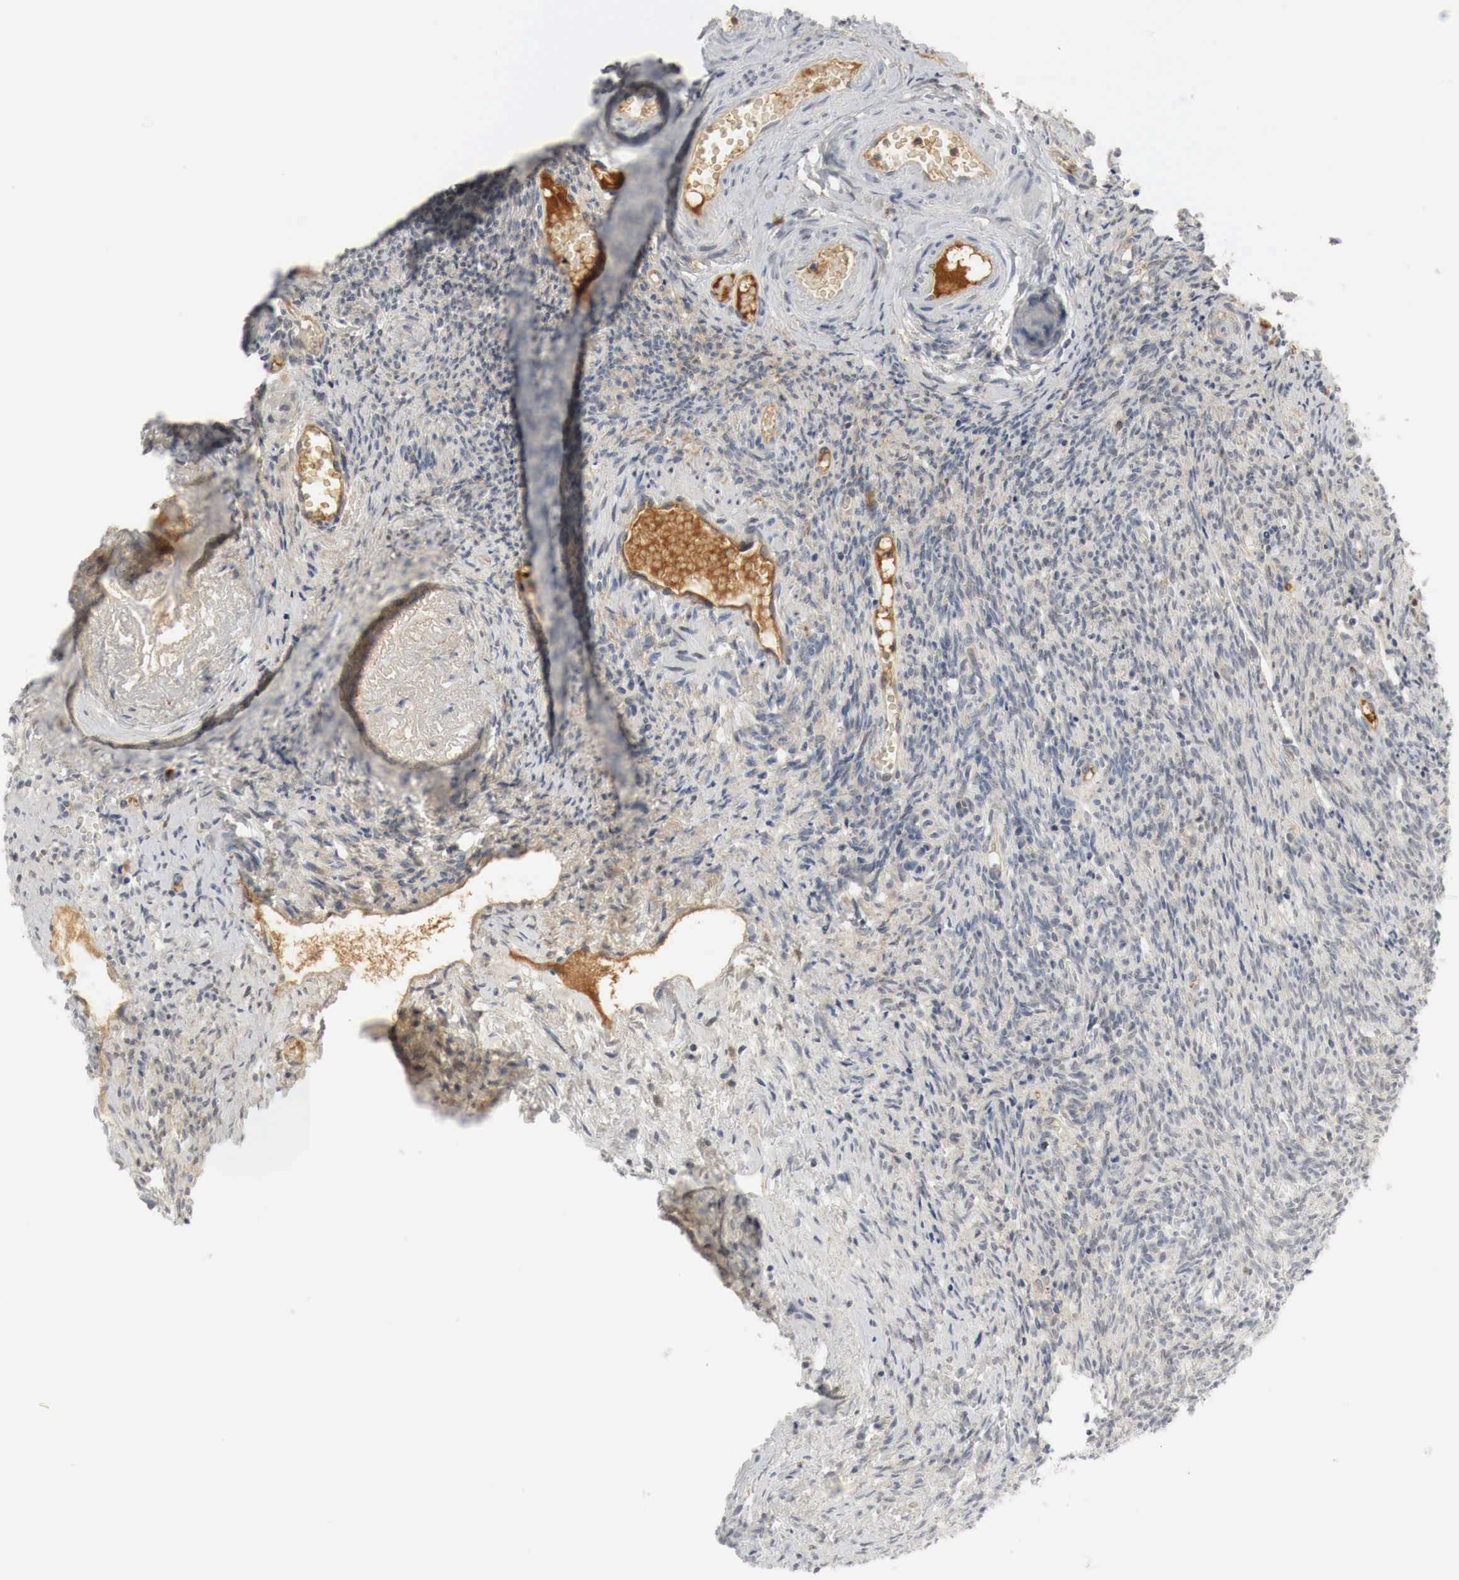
{"staining": {"intensity": "weak", "quantity": "25%-75%", "location": "cytoplasmic/membranous,nuclear"}, "tissue": "ovary", "cell_type": "Ovarian stroma cells", "image_type": "normal", "snomed": [{"axis": "morphology", "description": "Normal tissue, NOS"}, {"axis": "topography", "description": "Ovary"}], "caption": "DAB immunohistochemical staining of unremarkable human ovary exhibits weak cytoplasmic/membranous,nuclear protein positivity in approximately 25%-75% of ovarian stroma cells.", "gene": "MYC", "patient": {"sex": "female", "age": 63}}